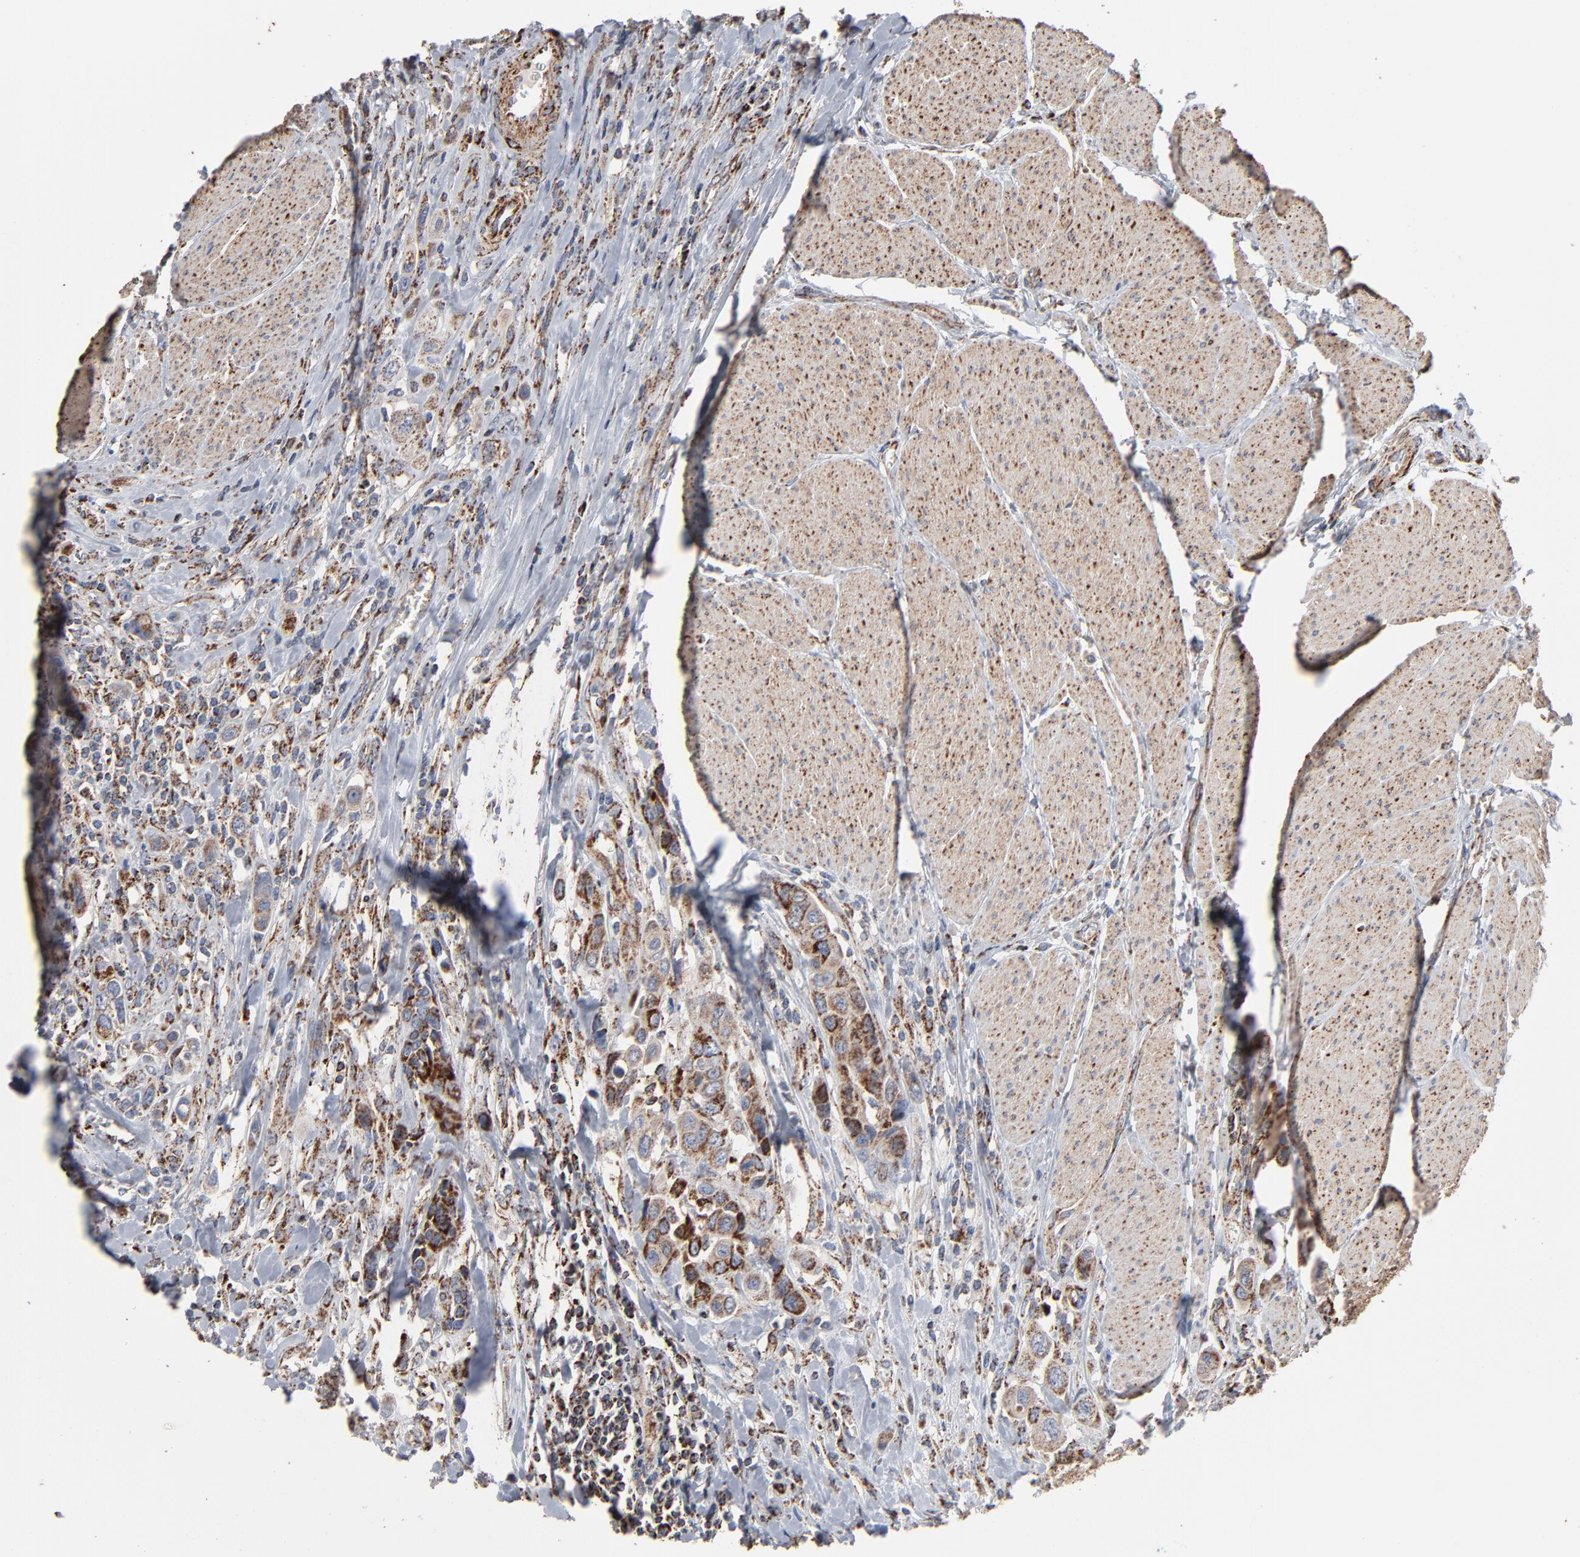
{"staining": {"intensity": "strong", "quantity": ">75%", "location": "cytoplasmic/membranous"}, "tissue": "urothelial cancer", "cell_type": "Tumor cells", "image_type": "cancer", "snomed": [{"axis": "morphology", "description": "Urothelial carcinoma, High grade"}, {"axis": "topography", "description": "Urinary bladder"}], "caption": "High-grade urothelial carcinoma tissue displays strong cytoplasmic/membranous positivity in about >75% of tumor cells", "gene": "UQCRC1", "patient": {"sex": "male", "age": 50}}